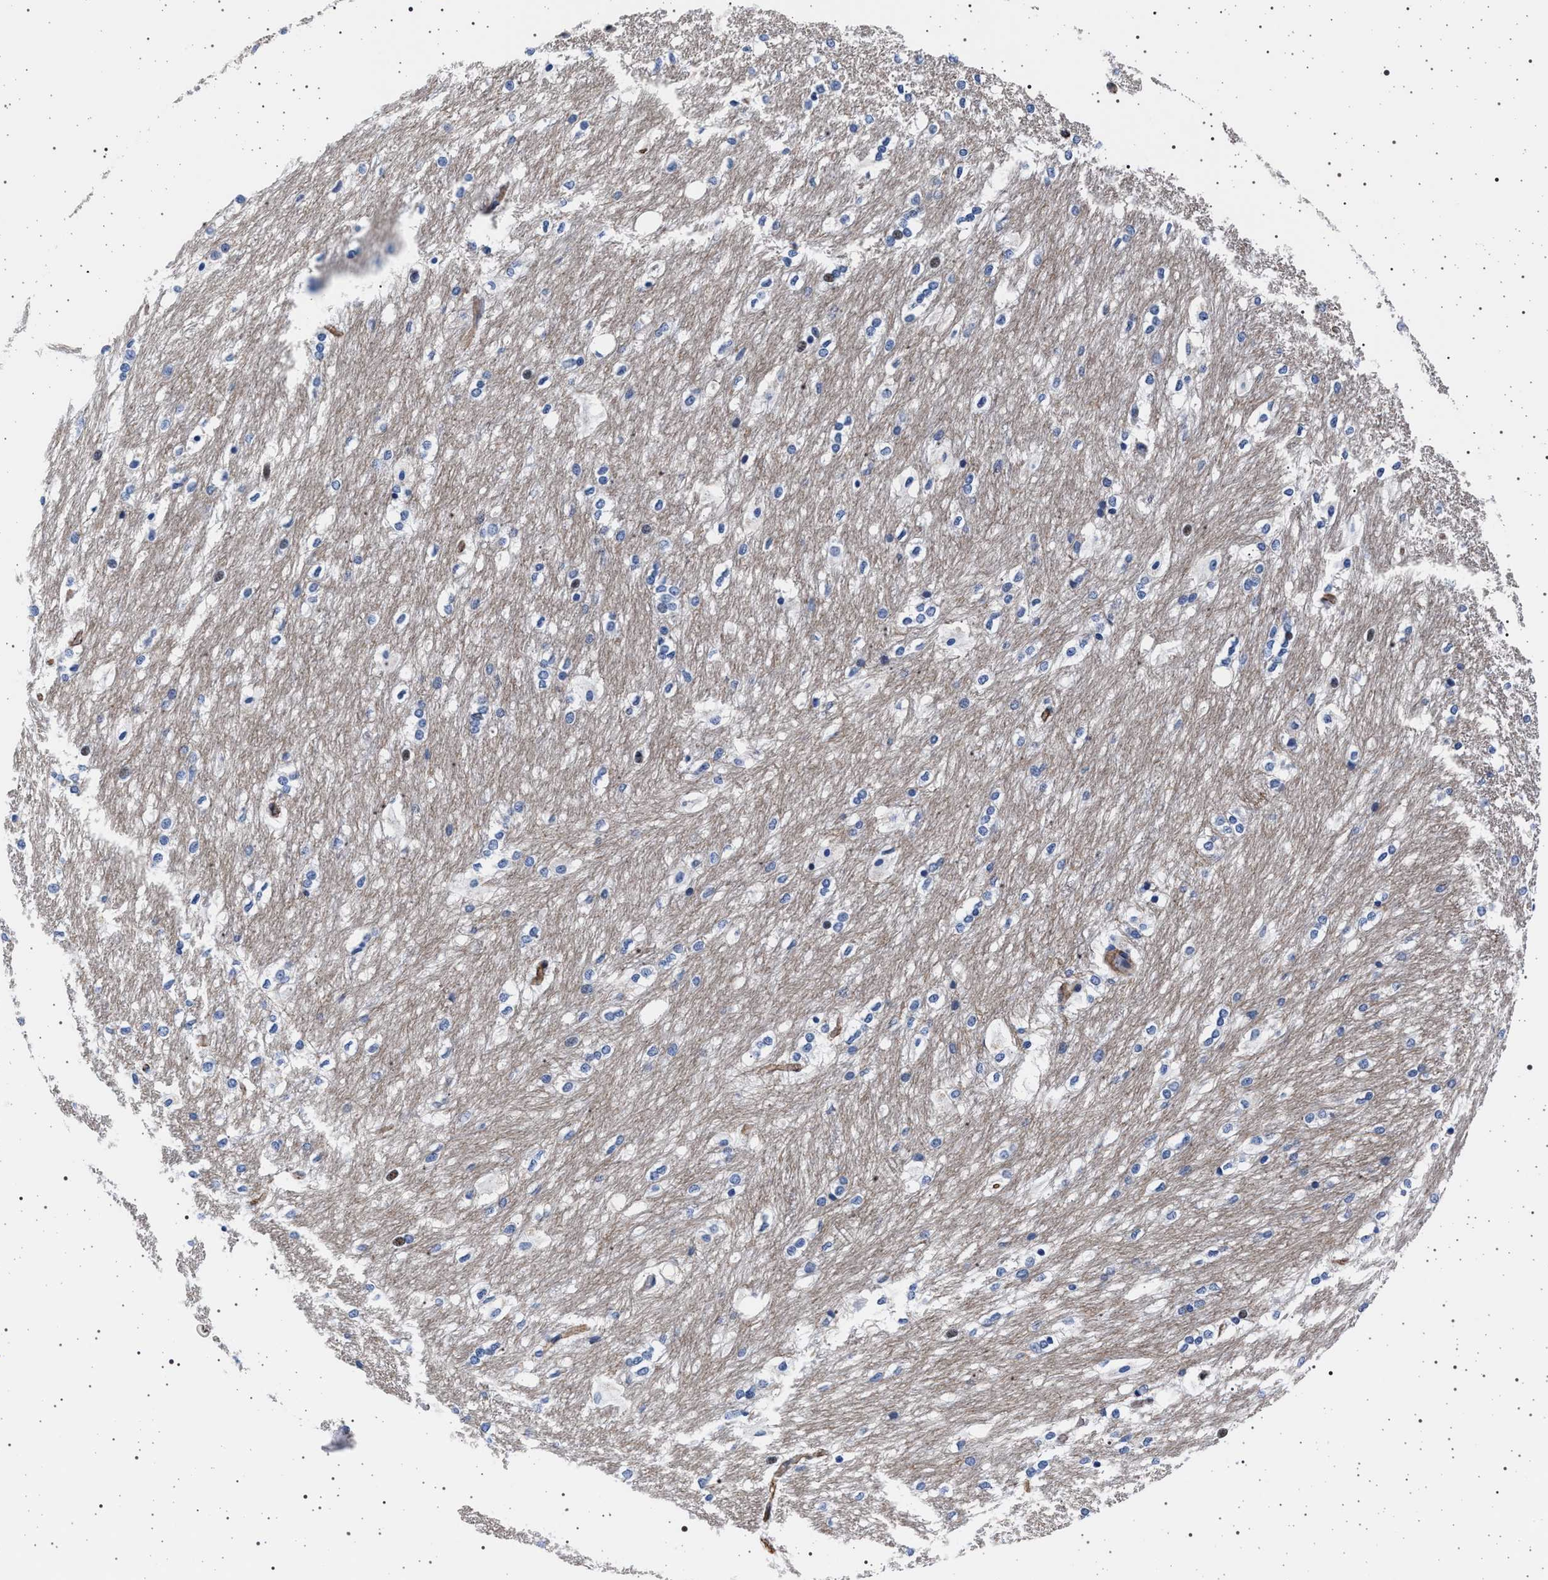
{"staining": {"intensity": "negative", "quantity": "none", "location": "none"}, "tissue": "caudate", "cell_type": "Glial cells", "image_type": "normal", "snomed": [{"axis": "morphology", "description": "Normal tissue, NOS"}, {"axis": "topography", "description": "Lateral ventricle wall"}], "caption": "The image reveals no staining of glial cells in benign caudate.", "gene": "SLC9A1", "patient": {"sex": "female", "age": 19}}